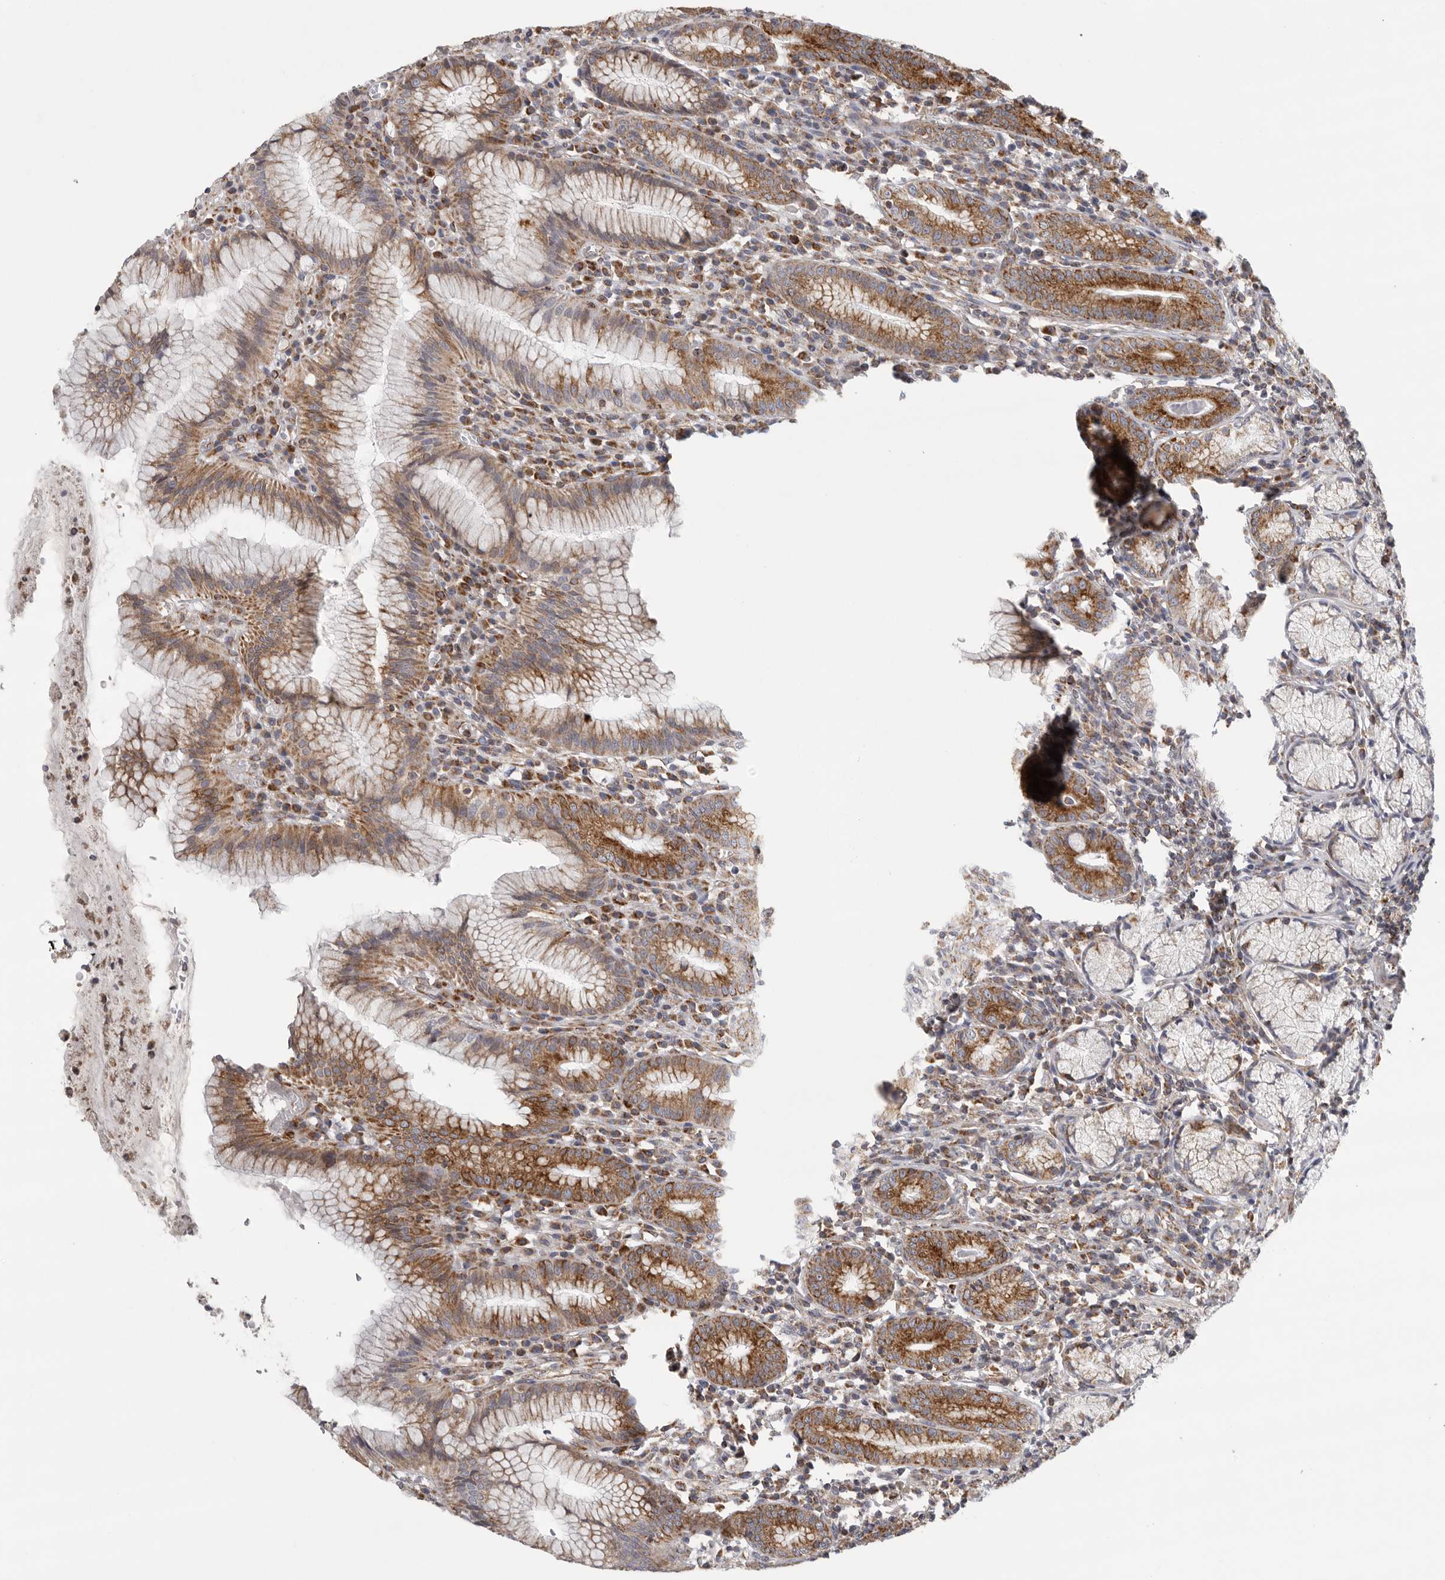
{"staining": {"intensity": "moderate", "quantity": ">75%", "location": "cytoplasmic/membranous"}, "tissue": "stomach", "cell_type": "Glandular cells", "image_type": "normal", "snomed": [{"axis": "morphology", "description": "Normal tissue, NOS"}, {"axis": "topography", "description": "Stomach"}], "caption": "Unremarkable stomach shows moderate cytoplasmic/membranous staining in about >75% of glandular cells, visualized by immunohistochemistry.", "gene": "FKBP8", "patient": {"sex": "male", "age": 55}}